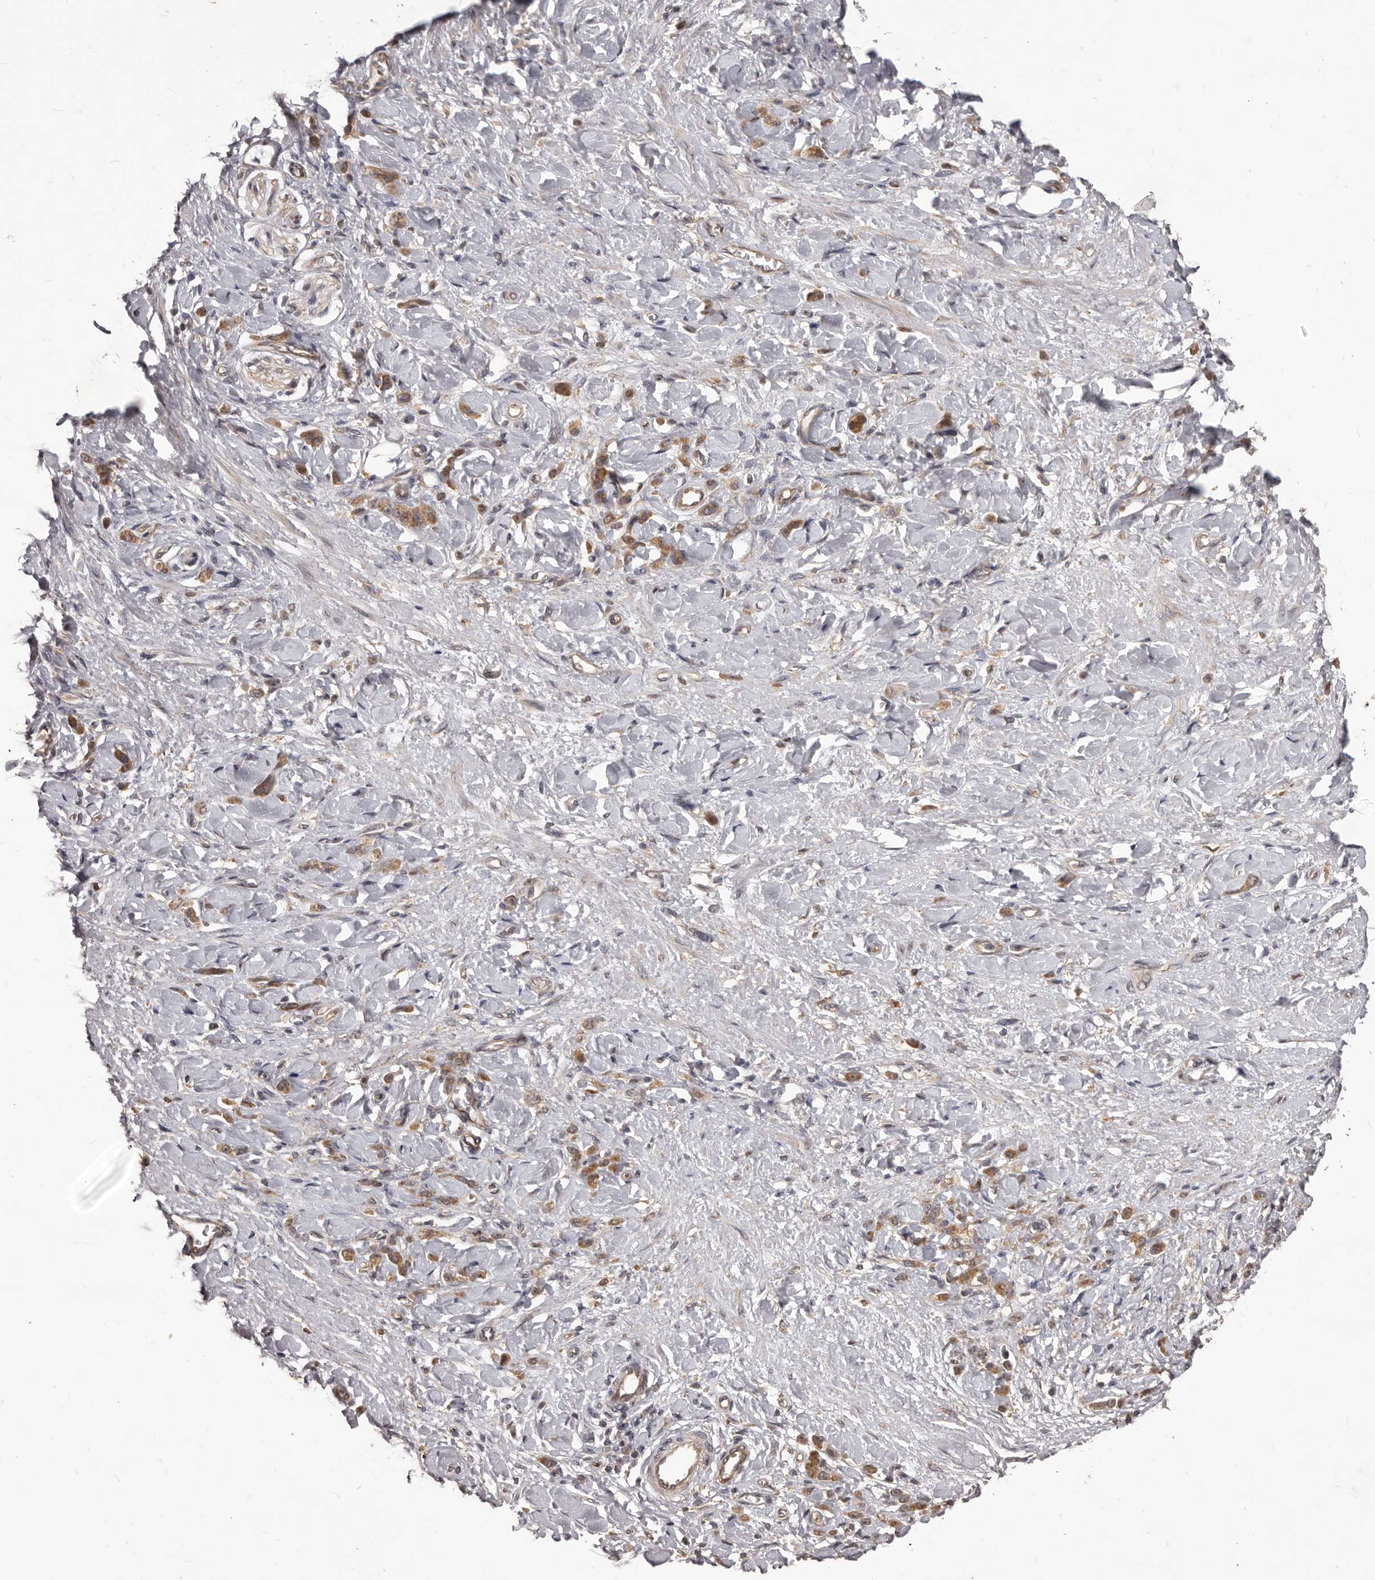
{"staining": {"intensity": "moderate", "quantity": ">75%", "location": "cytoplasmic/membranous"}, "tissue": "stomach cancer", "cell_type": "Tumor cells", "image_type": "cancer", "snomed": [{"axis": "morphology", "description": "Normal tissue, NOS"}, {"axis": "morphology", "description": "Adenocarcinoma, NOS"}, {"axis": "topography", "description": "Stomach"}], "caption": "Human stomach cancer (adenocarcinoma) stained with a protein marker demonstrates moderate staining in tumor cells.", "gene": "MTO1", "patient": {"sex": "male", "age": 82}}